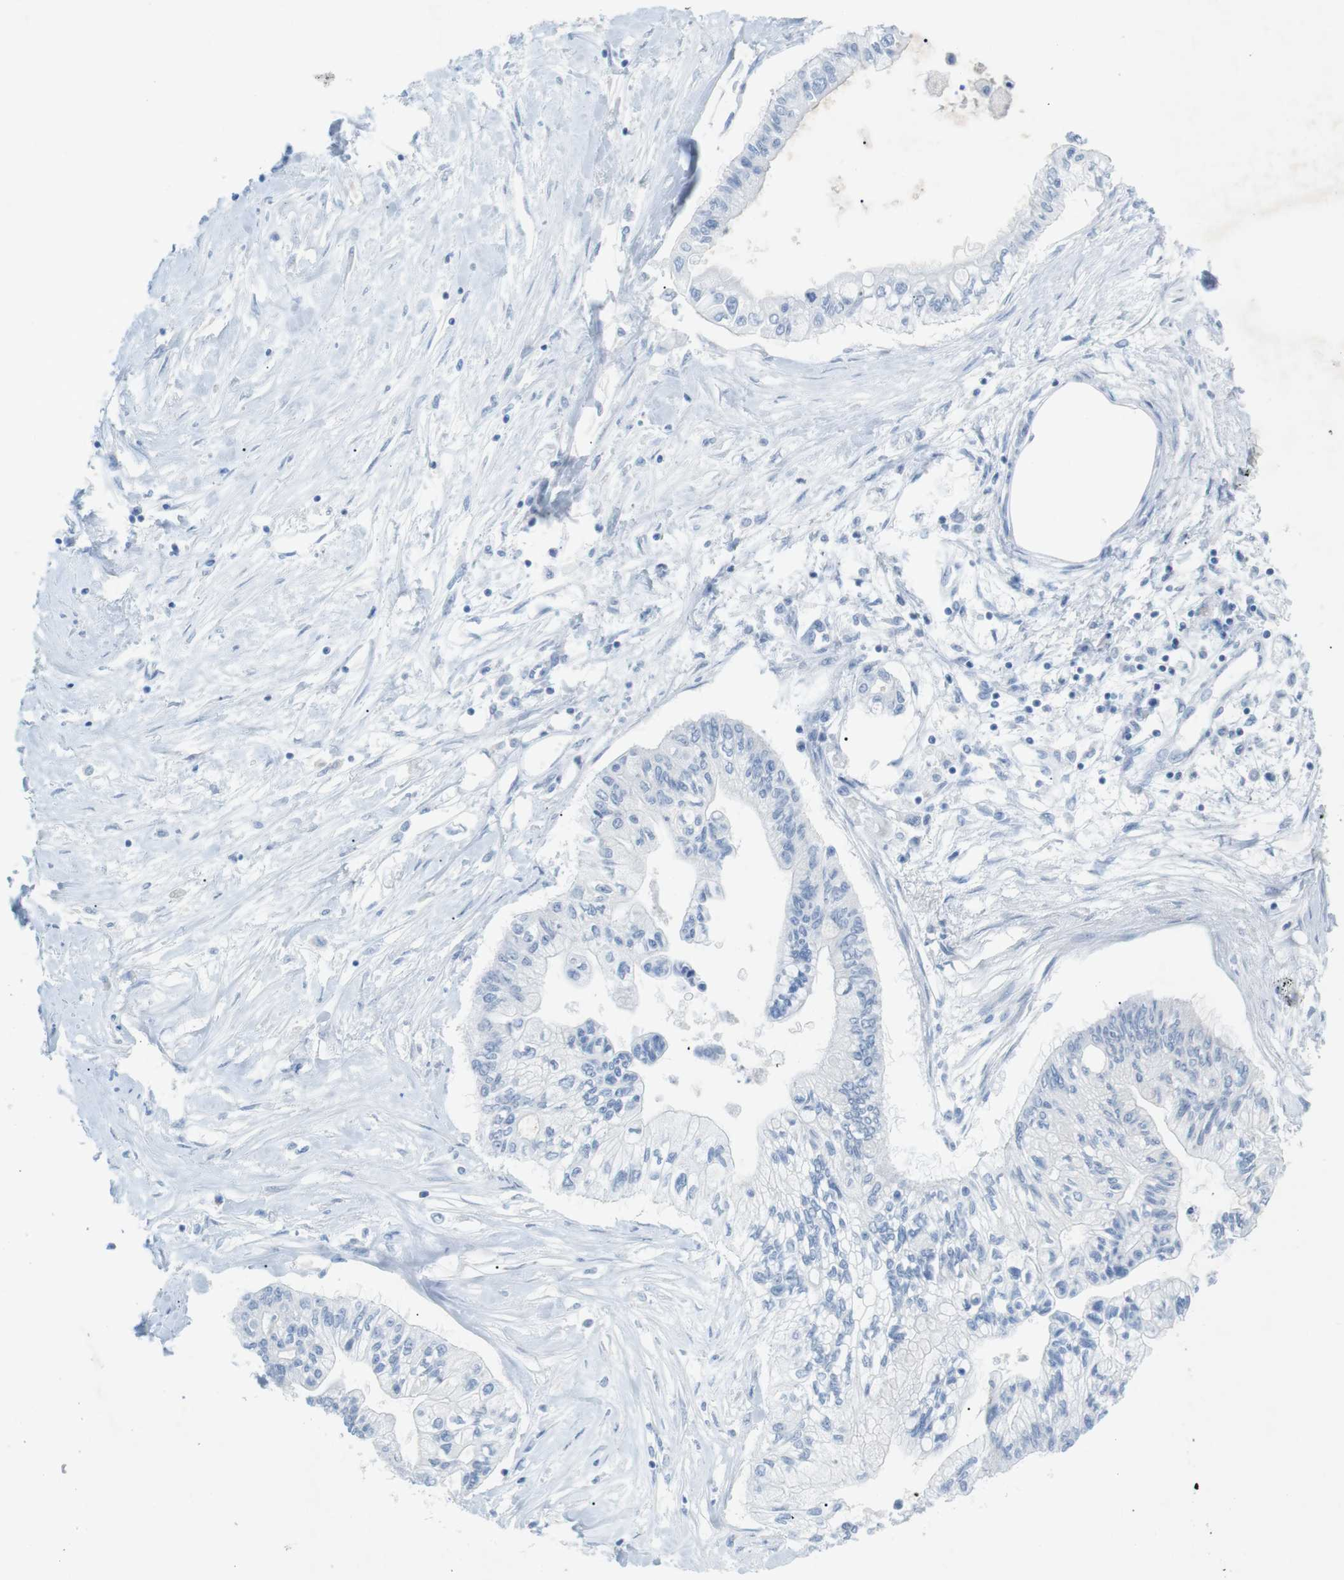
{"staining": {"intensity": "negative", "quantity": "none", "location": "none"}, "tissue": "pancreatic cancer", "cell_type": "Tumor cells", "image_type": "cancer", "snomed": [{"axis": "morphology", "description": "Adenocarcinoma, NOS"}, {"axis": "topography", "description": "Pancreas"}], "caption": "Tumor cells are negative for protein expression in human pancreatic adenocarcinoma.", "gene": "SALL4", "patient": {"sex": "female", "age": 77}}